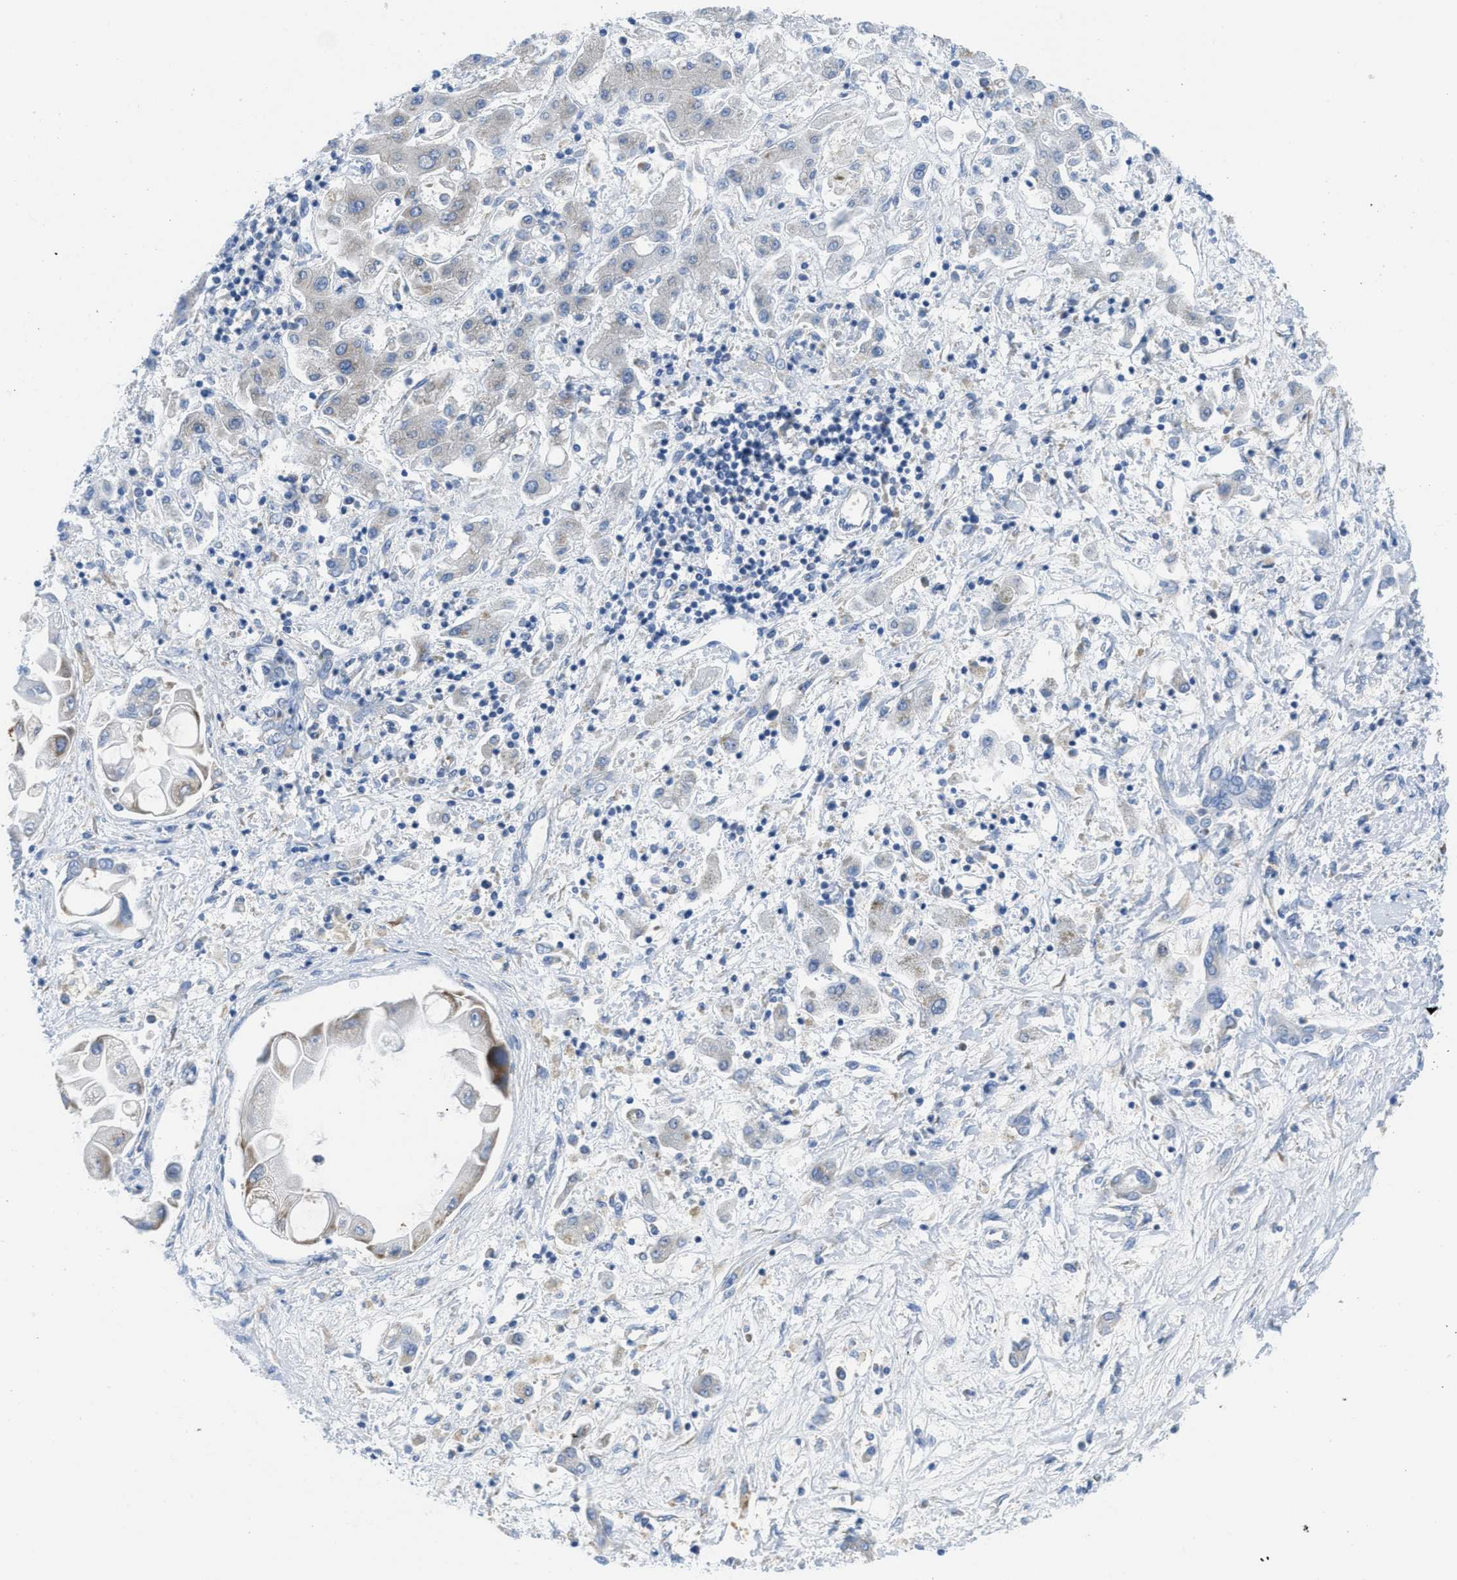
{"staining": {"intensity": "negative", "quantity": "none", "location": "none"}, "tissue": "liver cancer", "cell_type": "Tumor cells", "image_type": "cancer", "snomed": [{"axis": "morphology", "description": "Cholangiocarcinoma"}, {"axis": "topography", "description": "Liver"}], "caption": "Immunohistochemical staining of liver cholangiocarcinoma demonstrates no significant staining in tumor cells.", "gene": "PTDSS1", "patient": {"sex": "male", "age": 50}}